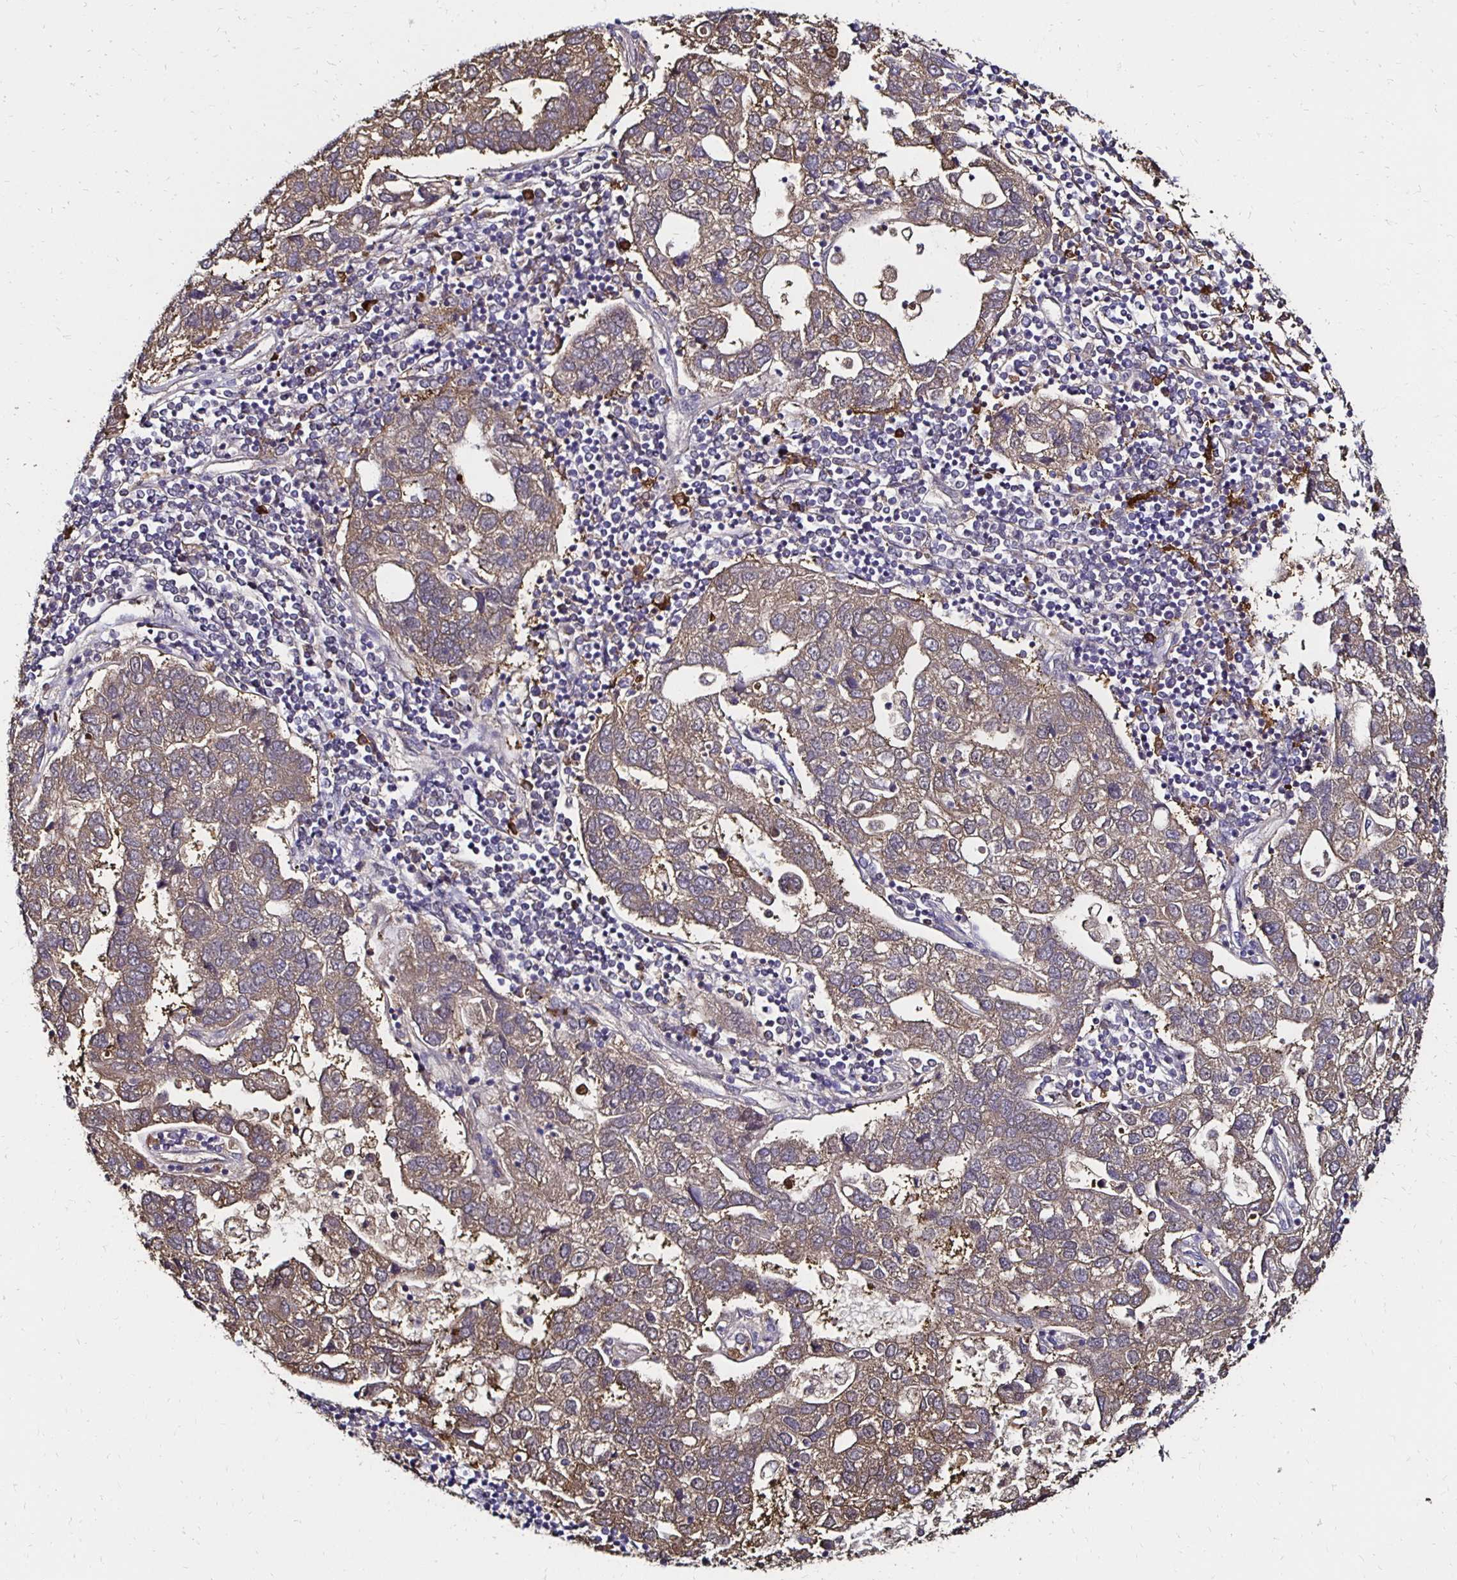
{"staining": {"intensity": "weak", "quantity": "<25%", "location": "cytoplasmic/membranous"}, "tissue": "pancreatic cancer", "cell_type": "Tumor cells", "image_type": "cancer", "snomed": [{"axis": "morphology", "description": "Adenocarcinoma, NOS"}, {"axis": "topography", "description": "Pancreas"}], "caption": "DAB (3,3'-diaminobenzidine) immunohistochemical staining of human pancreatic adenocarcinoma exhibits no significant staining in tumor cells.", "gene": "TXN", "patient": {"sex": "female", "age": 61}}